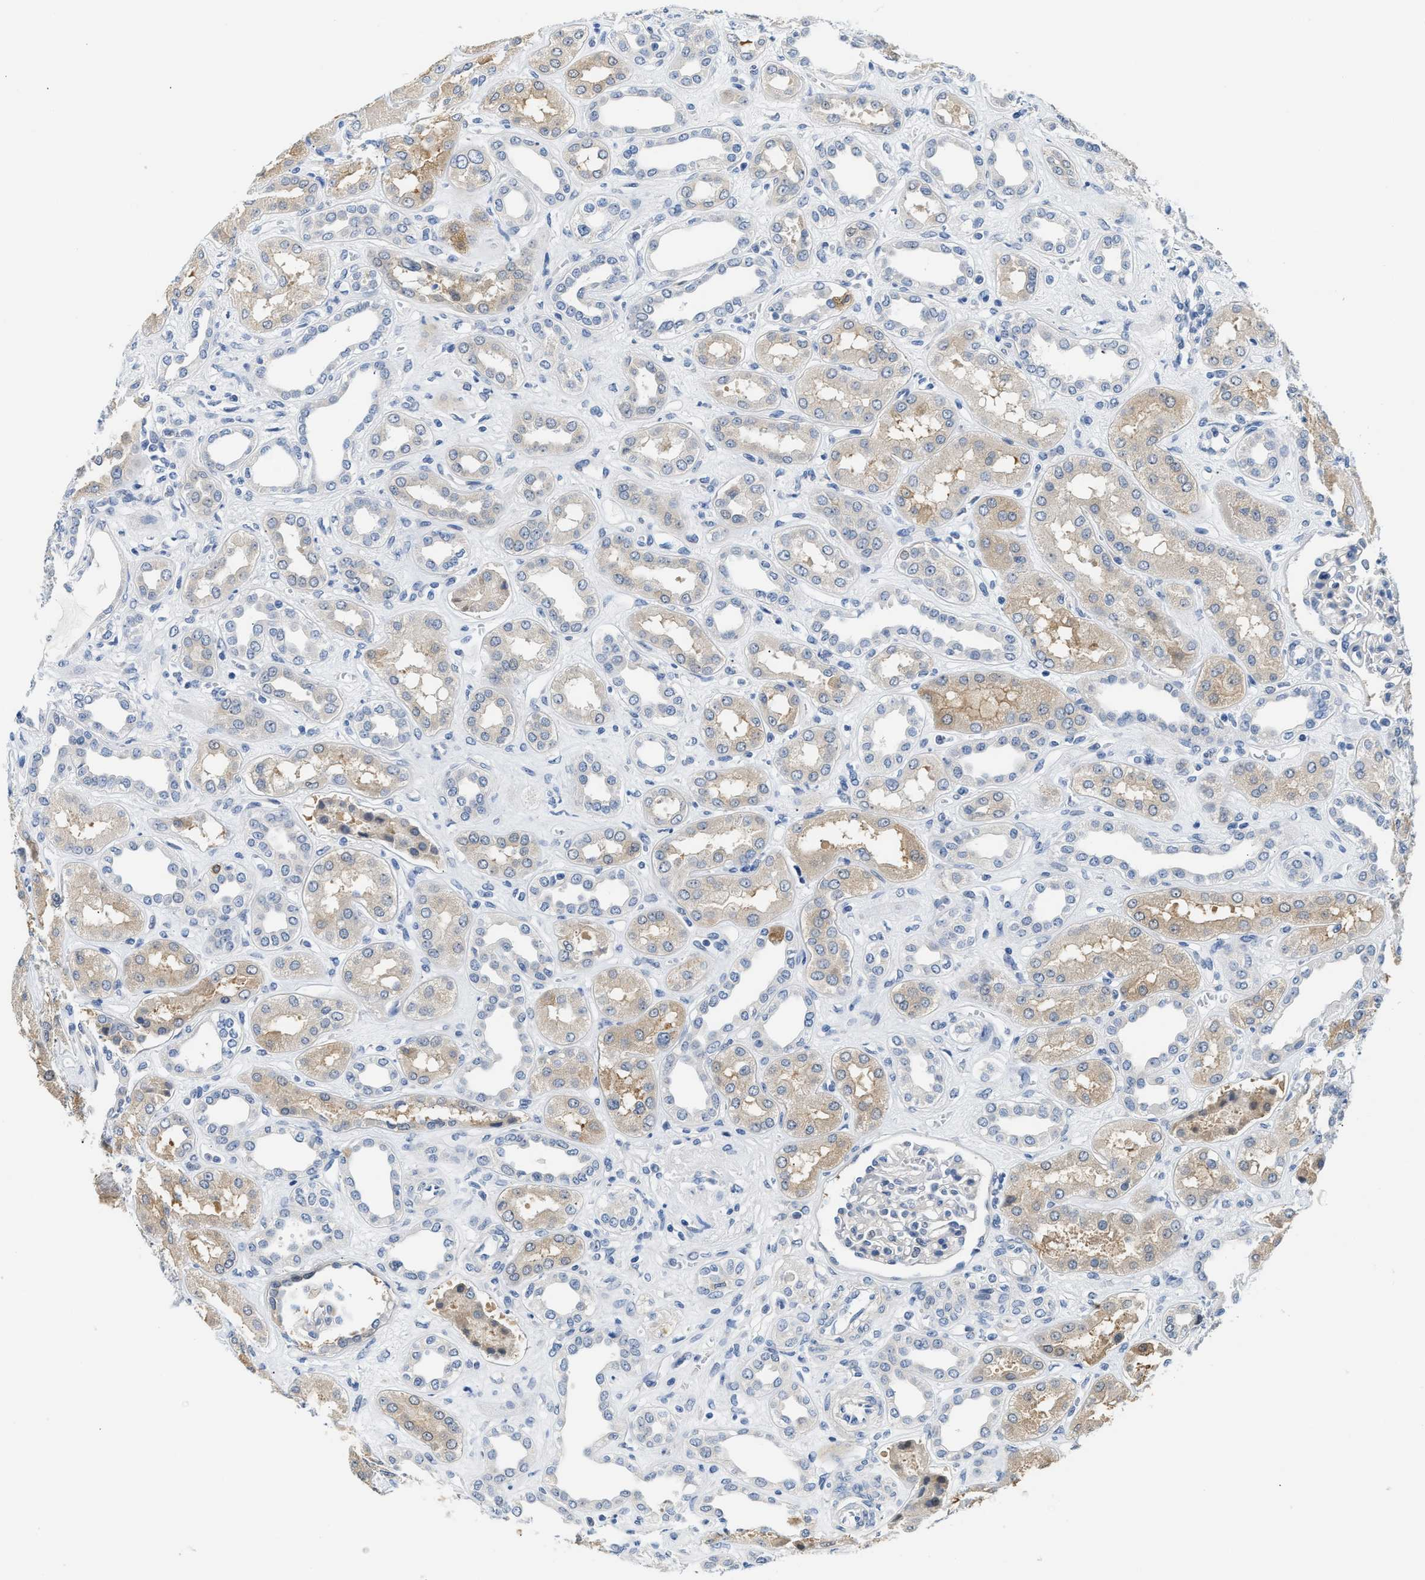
{"staining": {"intensity": "negative", "quantity": "none", "location": "none"}, "tissue": "kidney", "cell_type": "Cells in glomeruli", "image_type": "normal", "snomed": [{"axis": "morphology", "description": "Normal tissue, NOS"}, {"axis": "topography", "description": "Kidney"}], "caption": "Immunohistochemistry (IHC) of benign kidney exhibits no expression in cells in glomeruli.", "gene": "CLGN", "patient": {"sex": "male", "age": 59}}